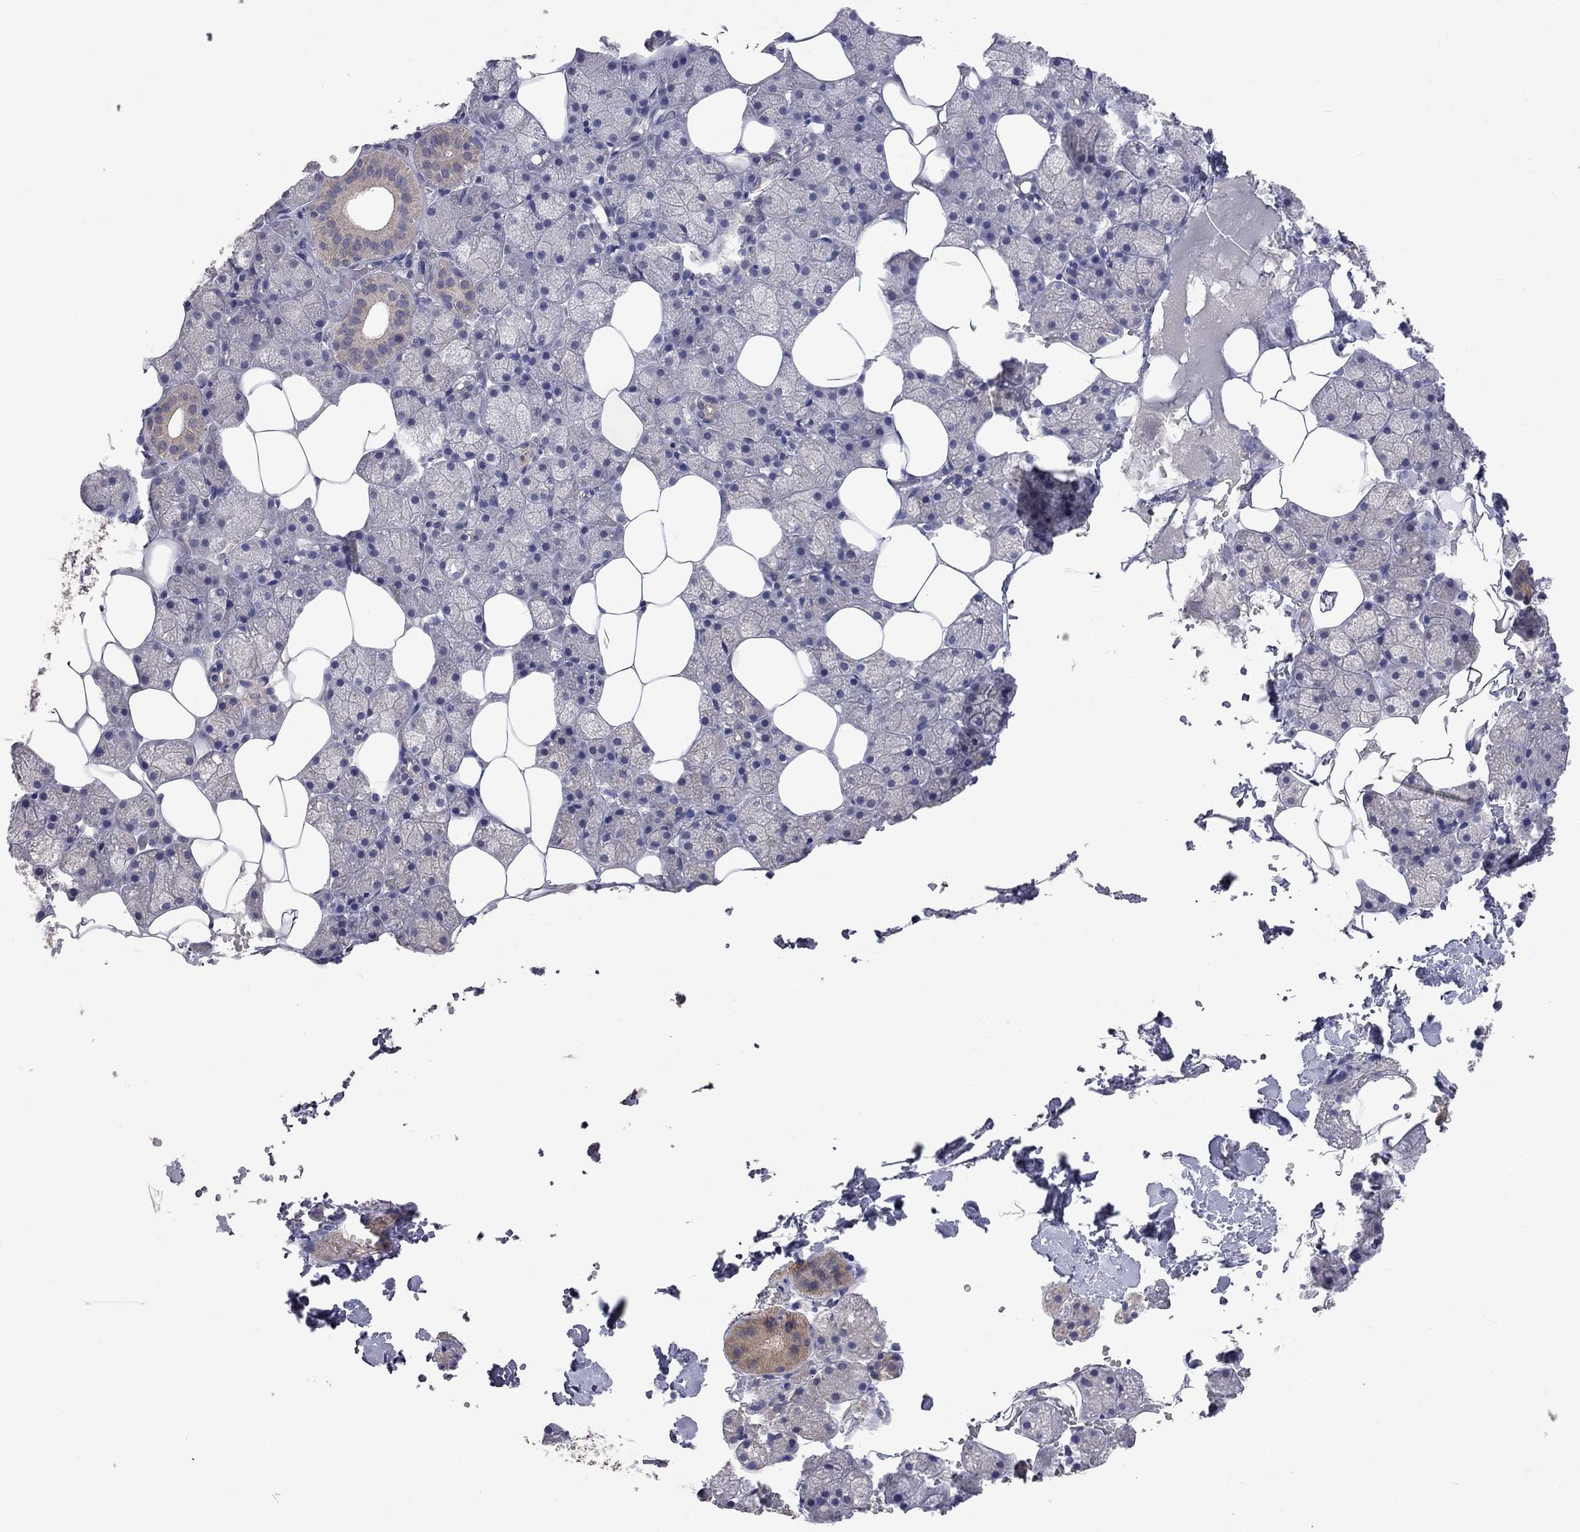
{"staining": {"intensity": "weak", "quantity": "25%-75%", "location": "cytoplasmic/membranous"}, "tissue": "salivary gland", "cell_type": "Glandular cells", "image_type": "normal", "snomed": [{"axis": "morphology", "description": "Normal tissue, NOS"}, {"axis": "topography", "description": "Salivary gland"}], "caption": "This photomicrograph demonstrates immunohistochemistry staining of benign human salivary gland, with low weak cytoplasmic/membranous staining in about 25%-75% of glandular cells.", "gene": "HTR6", "patient": {"sex": "male", "age": 38}}